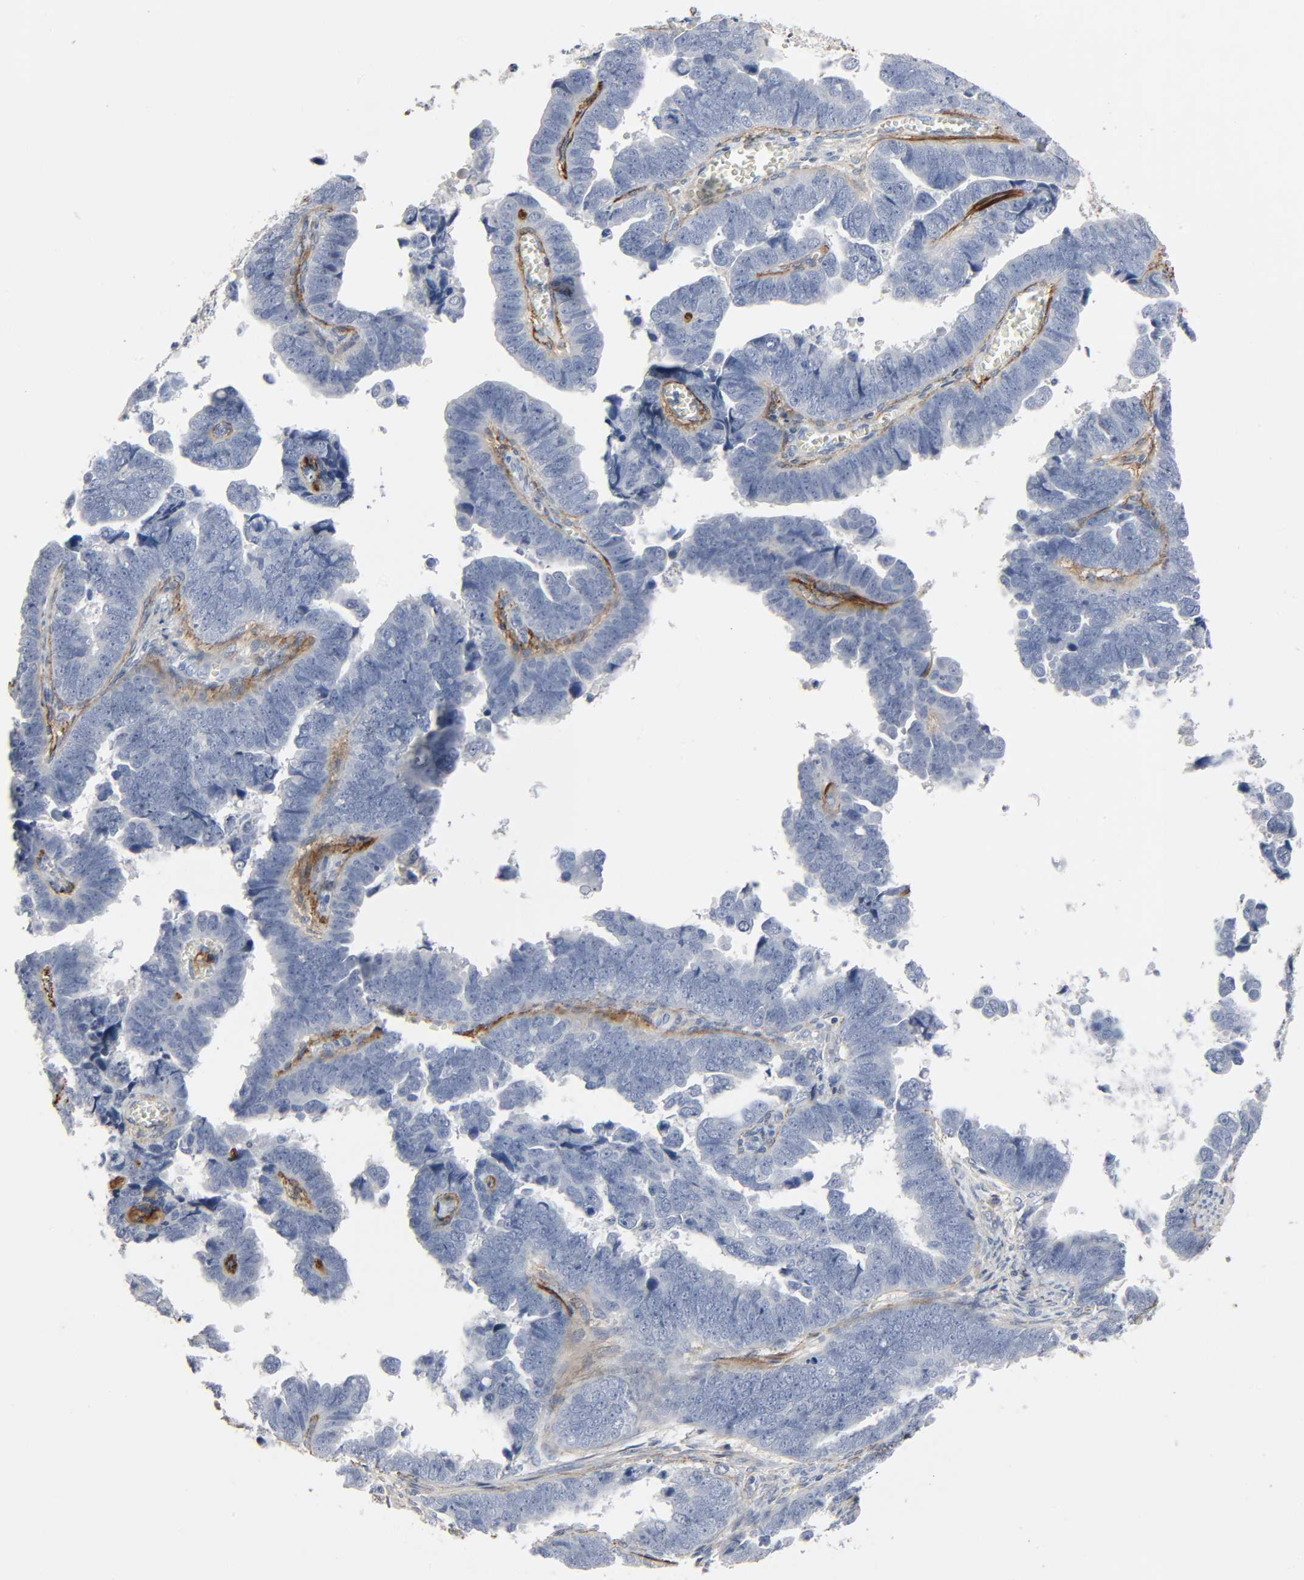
{"staining": {"intensity": "negative", "quantity": "none", "location": "none"}, "tissue": "endometrial cancer", "cell_type": "Tumor cells", "image_type": "cancer", "snomed": [{"axis": "morphology", "description": "Adenocarcinoma, NOS"}, {"axis": "topography", "description": "Endometrium"}], "caption": "Immunohistochemistry (IHC) of human adenocarcinoma (endometrial) reveals no expression in tumor cells.", "gene": "FBLN5", "patient": {"sex": "female", "age": 75}}